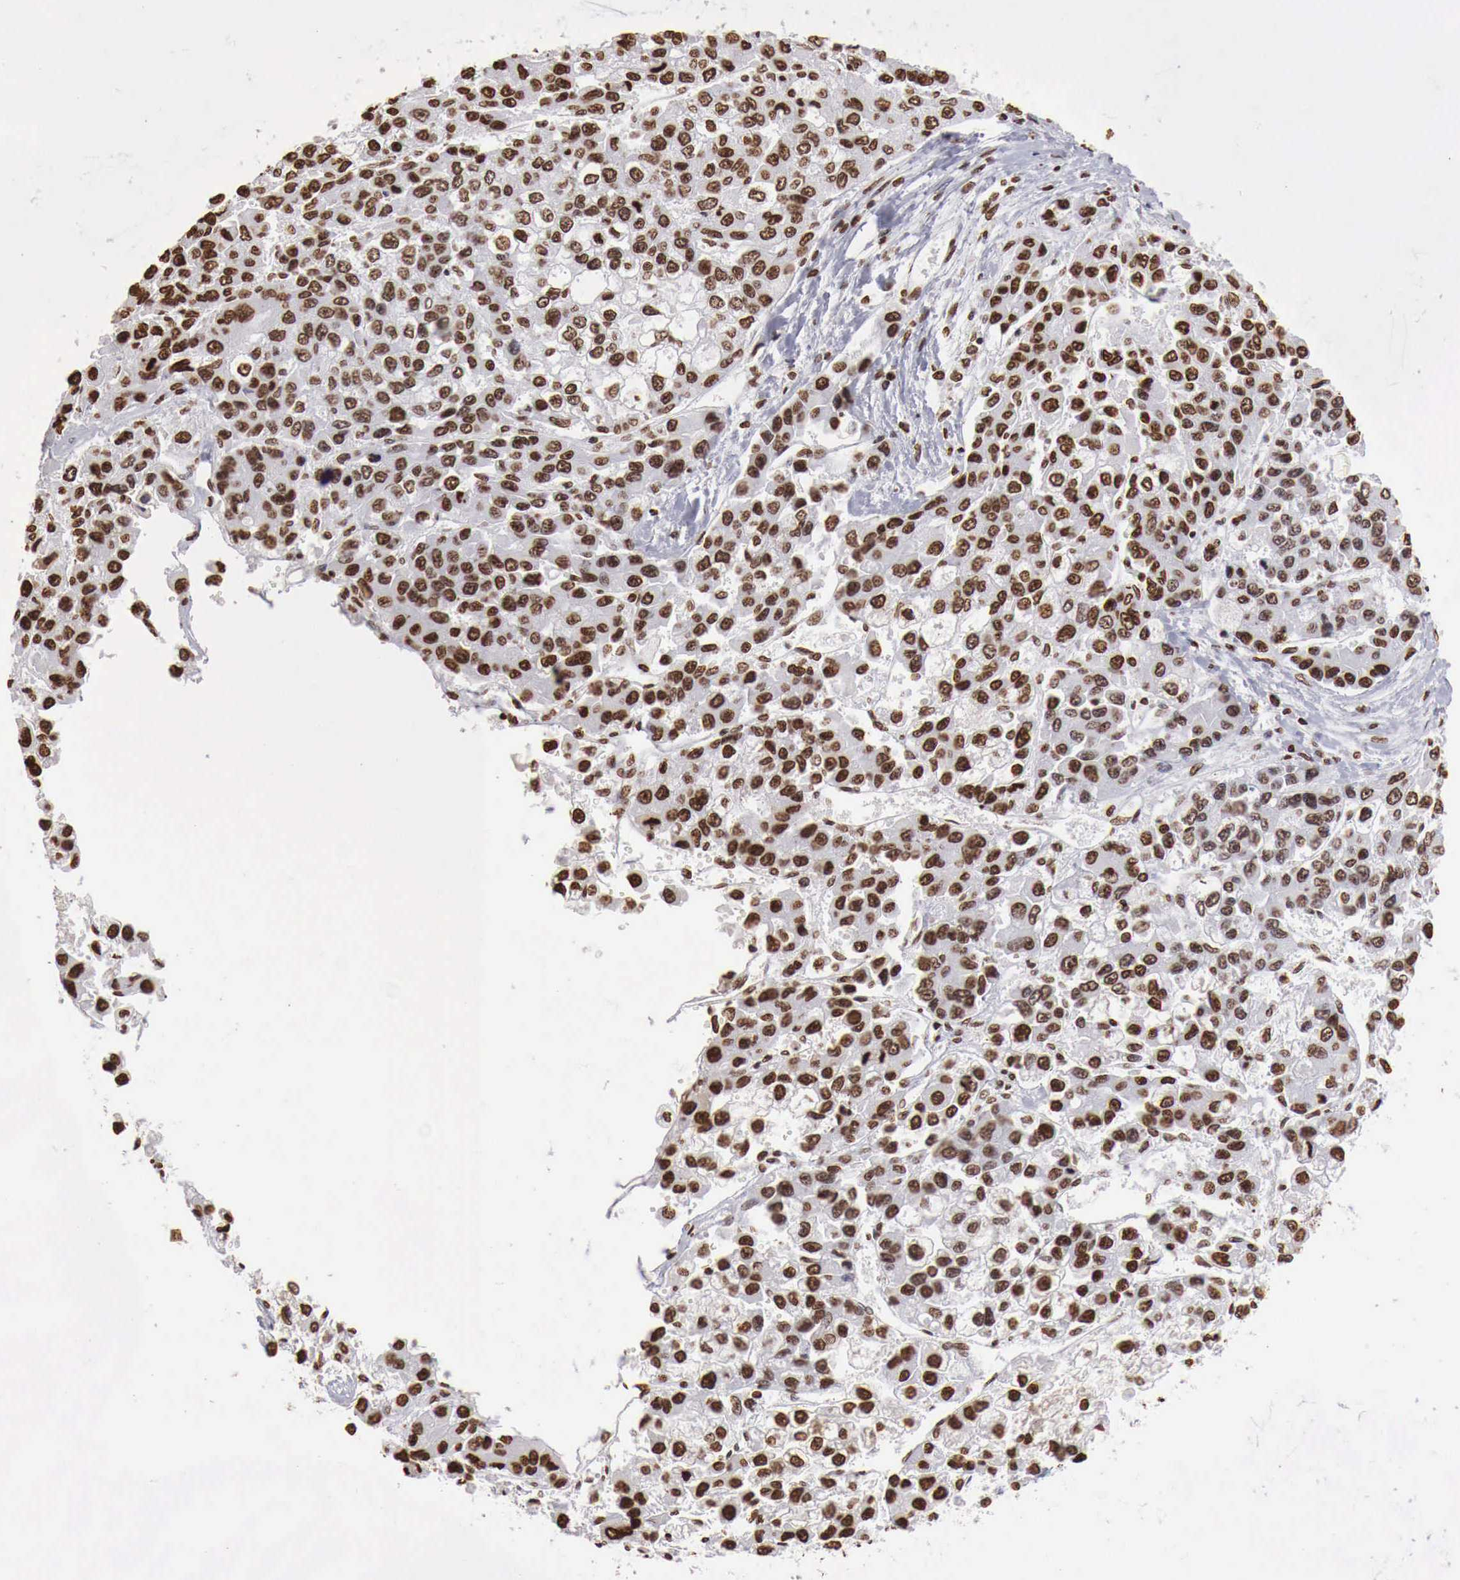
{"staining": {"intensity": "strong", "quantity": ">75%", "location": "nuclear"}, "tissue": "liver cancer", "cell_type": "Tumor cells", "image_type": "cancer", "snomed": [{"axis": "morphology", "description": "Carcinoma, Hepatocellular, NOS"}, {"axis": "topography", "description": "Liver"}], "caption": "Immunohistochemical staining of liver cancer (hepatocellular carcinoma) displays high levels of strong nuclear protein expression in about >75% of tumor cells.", "gene": "DKC1", "patient": {"sex": "female", "age": 66}}